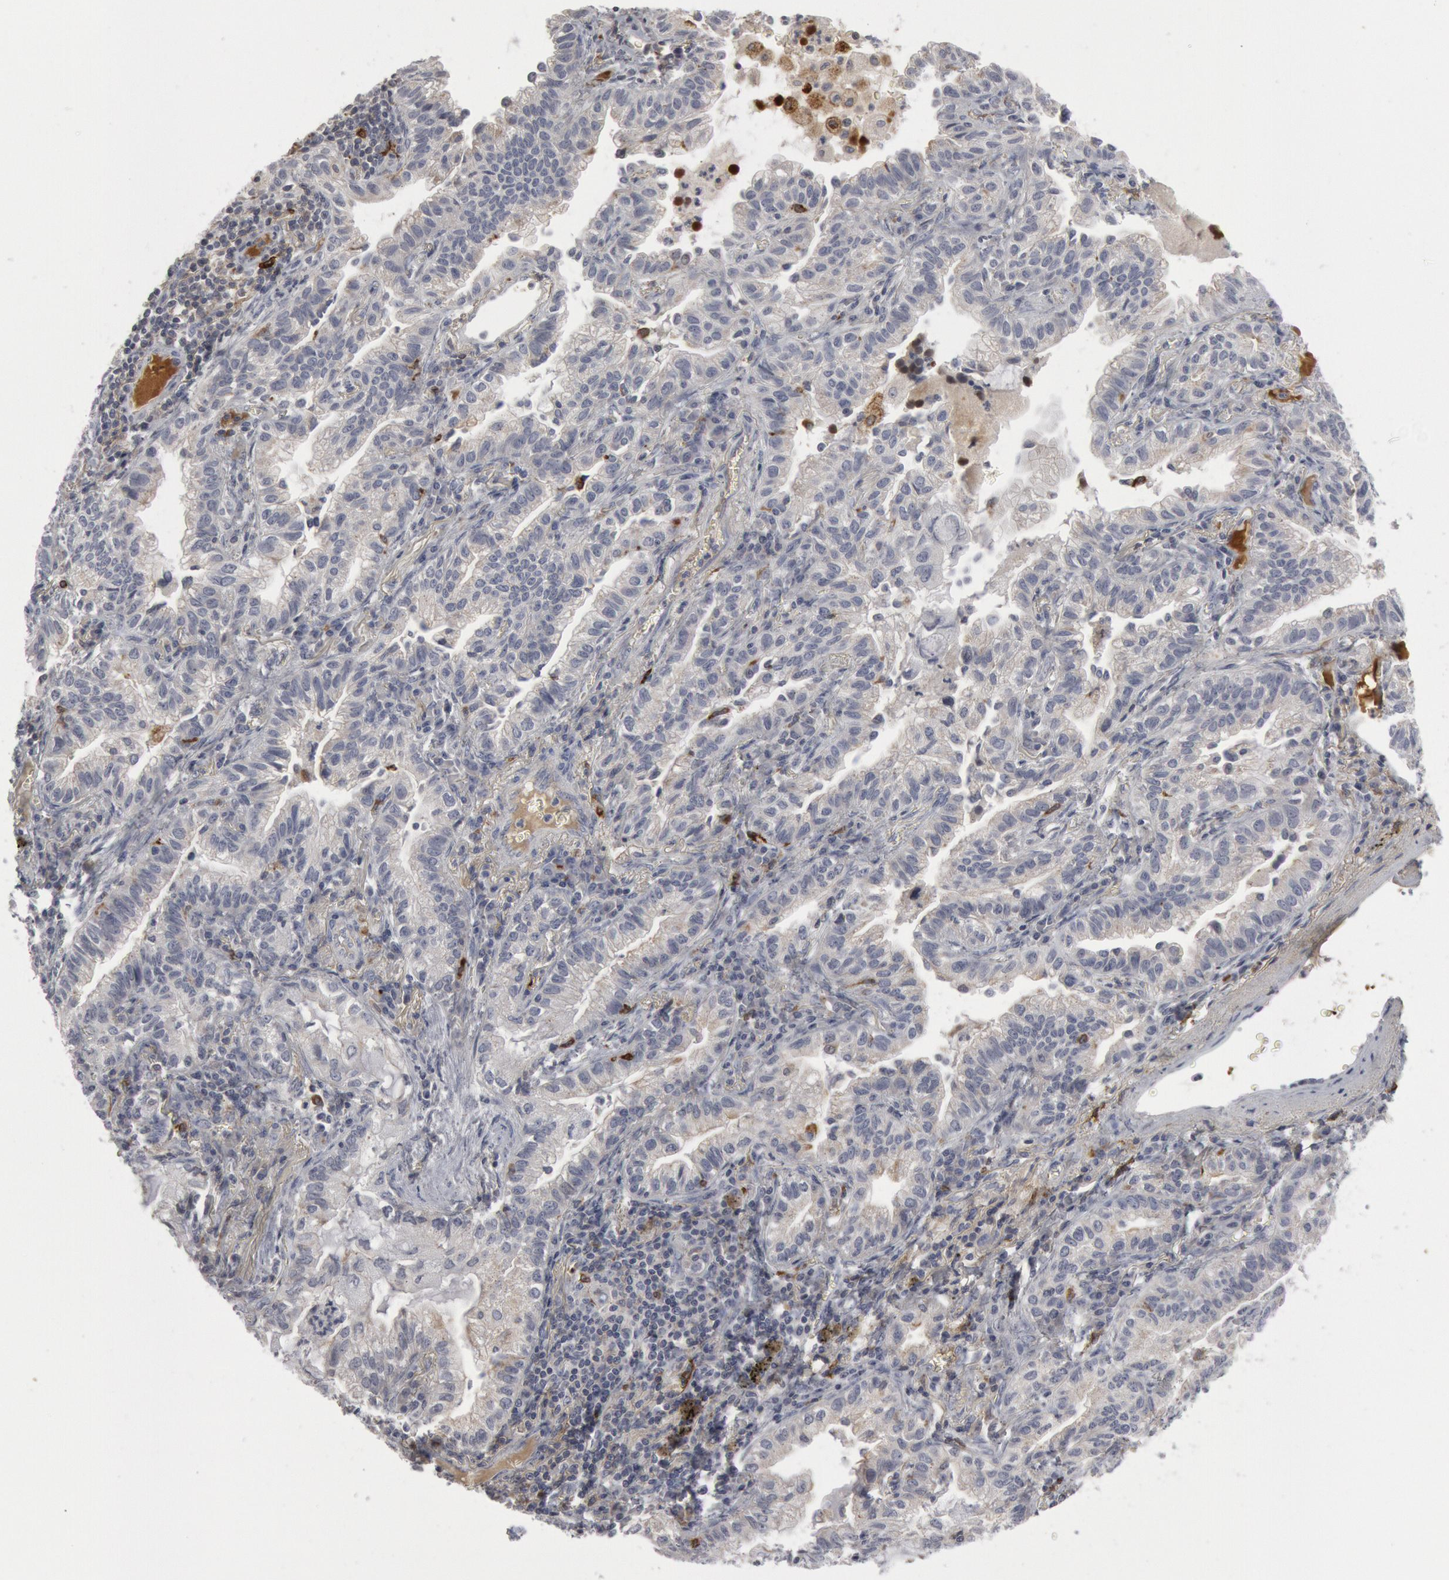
{"staining": {"intensity": "negative", "quantity": "none", "location": "none"}, "tissue": "lung cancer", "cell_type": "Tumor cells", "image_type": "cancer", "snomed": [{"axis": "morphology", "description": "Adenocarcinoma, NOS"}, {"axis": "topography", "description": "Lung"}], "caption": "DAB immunohistochemical staining of lung cancer (adenocarcinoma) displays no significant expression in tumor cells.", "gene": "C1QC", "patient": {"sex": "female", "age": 50}}